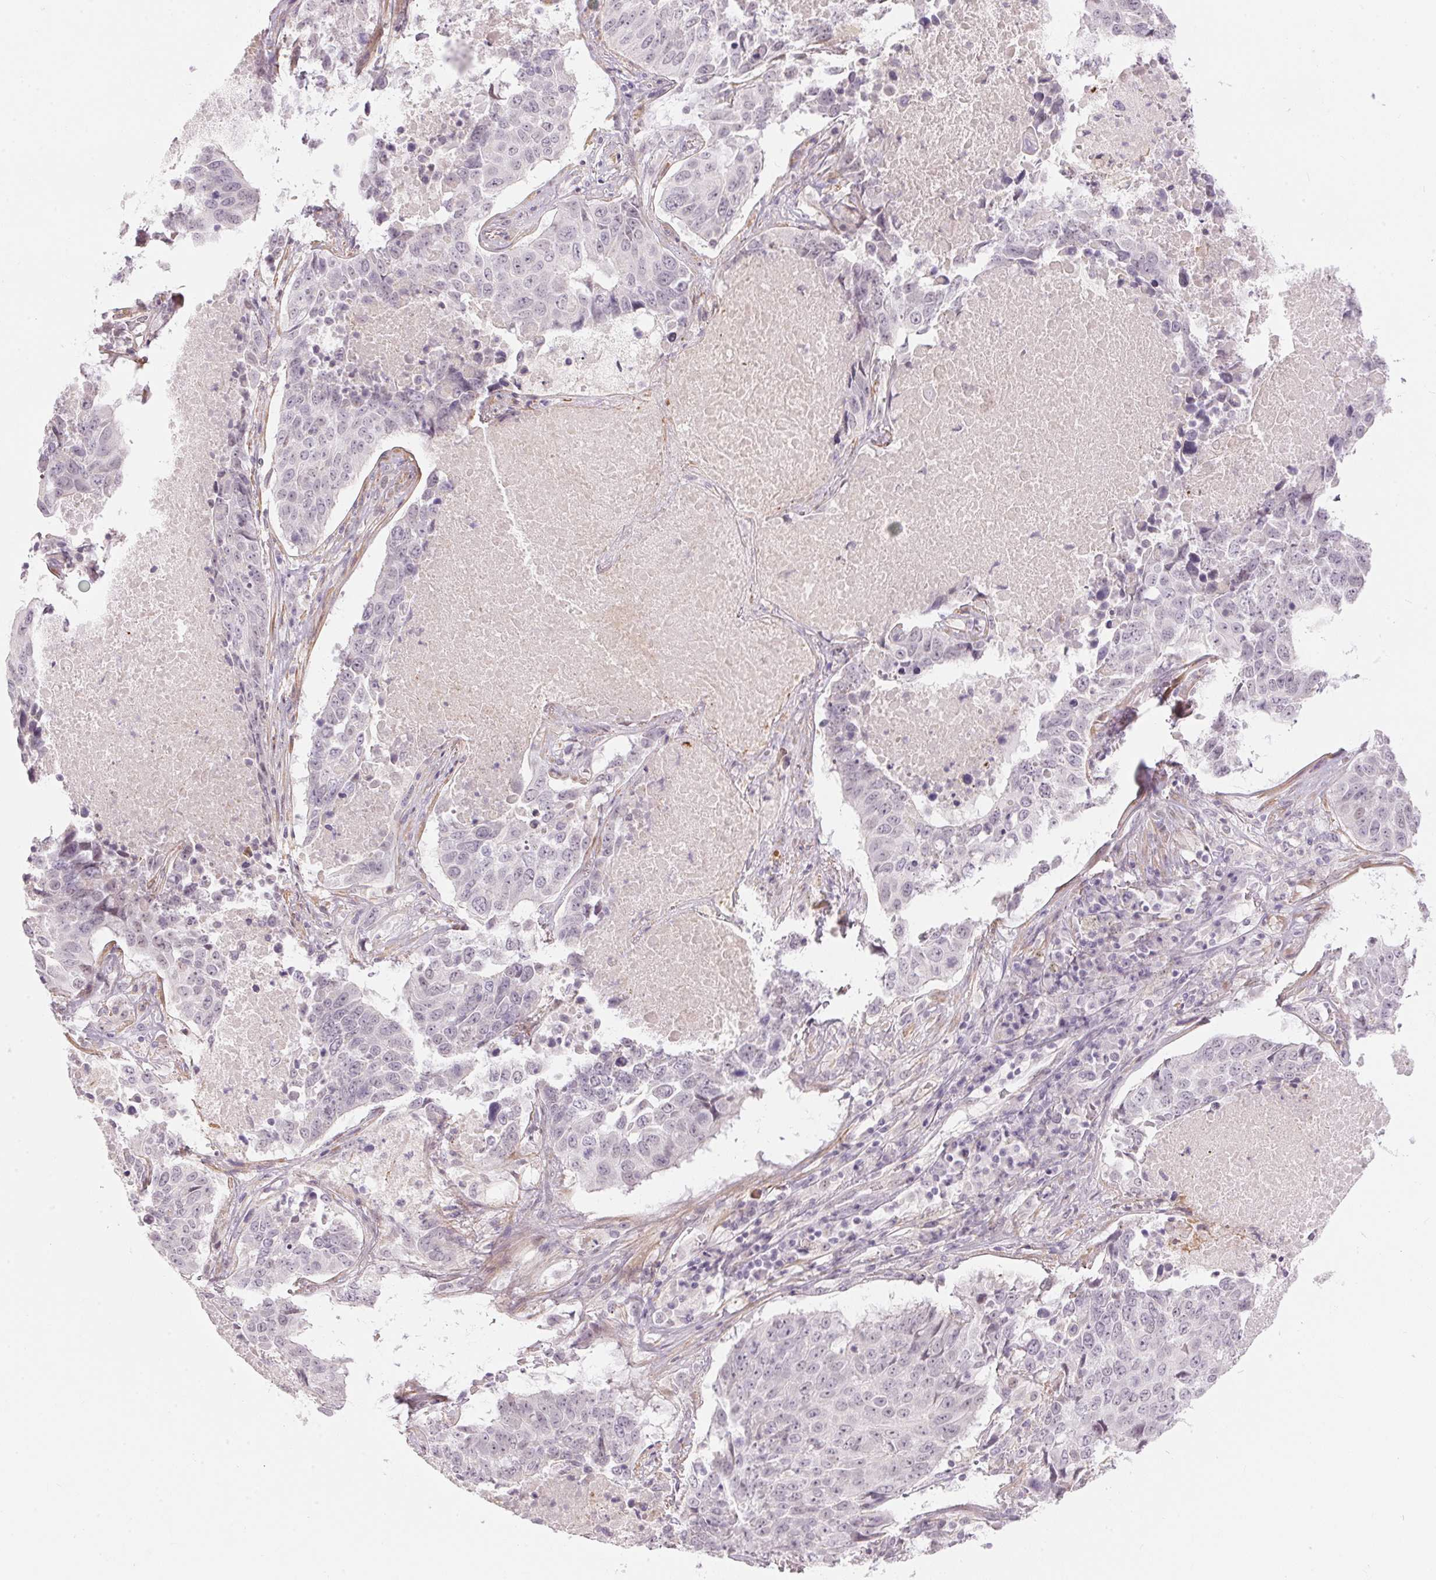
{"staining": {"intensity": "negative", "quantity": "none", "location": "none"}, "tissue": "lung cancer", "cell_type": "Tumor cells", "image_type": "cancer", "snomed": [{"axis": "morphology", "description": "Normal tissue, NOS"}, {"axis": "morphology", "description": "Squamous cell carcinoma, NOS"}, {"axis": "topography", "description": "Bronchus"}, {"axis": "topography", "description": "Lung"}], "caption": "This is a micrograph of immunohistochemistry (IHC) staining of squamous cell carcinoma (lung), which shows no staining in tumor cells.", "gene": "GDAP1L1", "patient": {"sex": "male", "age": 64}}